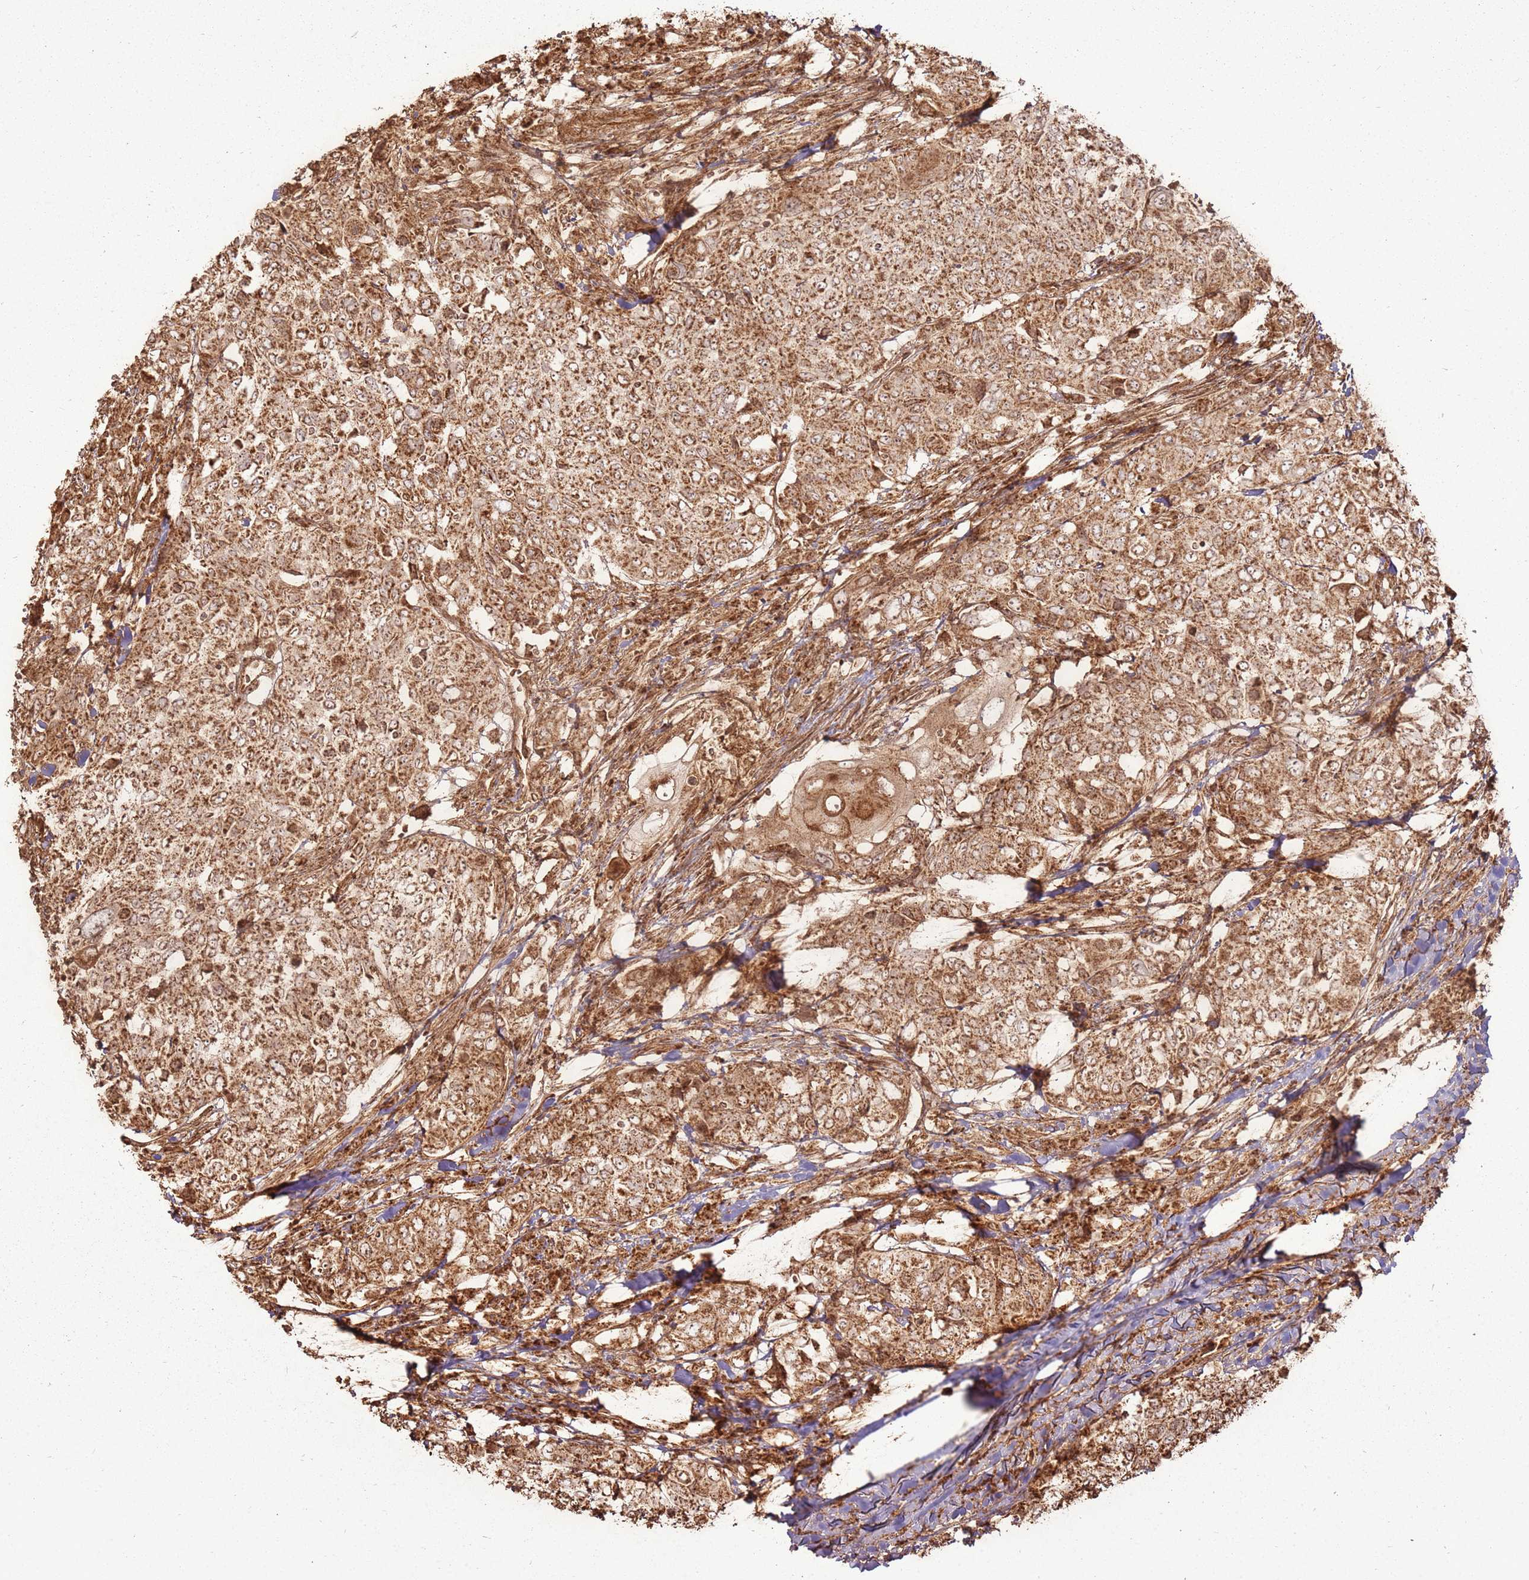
{"staining": {"intensity": "moderate", "quantity": ">75%", "location": "cytoplasmic/membranous"}, "tissue": "head and neck cancer", "cell_type": "Tumor cells", "image_type": "cancer", "snomed": [{"axis": "morphology", "description": "Normal tissue, NOS"}, {"axis": "morphology", "description": "Squamous cell carcinoma, NOS"}, {"axis": "topography", "description": "Skeletal muscle"}, {"axis": "topography", "description": "Vascular tissue"}, {"axis": "topography", "description": "Peripheral nerve tissue"}, {"axis": "topography", "description": "Head-Neck"}], "caption": "Head and neck cancer stained for a protein (brown) shows moderate cytoplasmic/membranous positive expression in about >75% of tumor cells.", "gene": "MRPS6", "patient": {"sex": "male", "age": 66}}